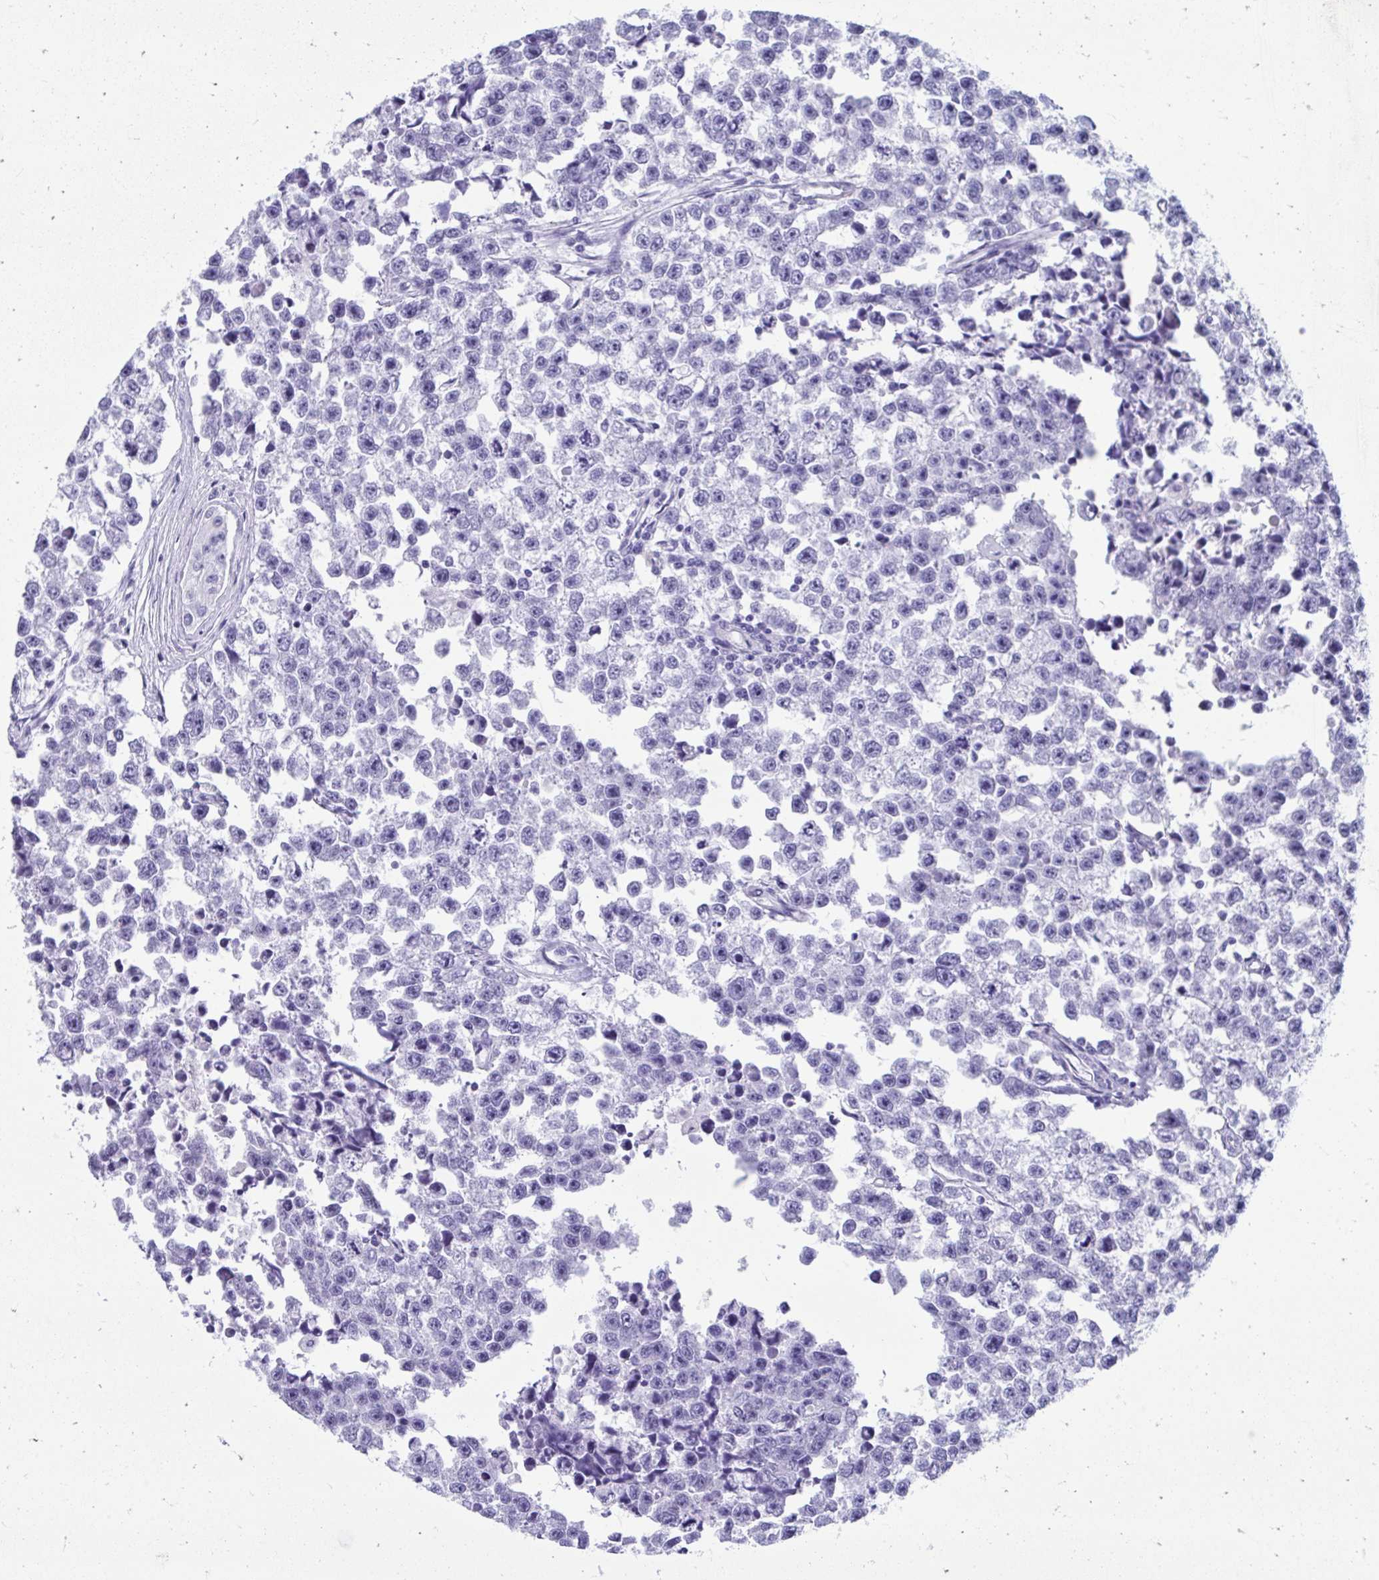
{"staining": {"intensity": "negative", "quantity": "none", "location": "none"}, "tissue": "testis cancer", "cell_type": "Tumor cells", "image_type": "cancer", "snomed": [{"axis": "morphology", "description": "Seminoma, NOS"}, {"axis": "topography", "description": "Testis"}], "caption": "Image shows no significant protein positivity in tumor cells of testis cancer (seminoma). (Immunohistochemistry (ihc), brightfield microscopy, high magnification).", "gene": "SMIM9", "patient": {"sex": "male", "age": 26}}